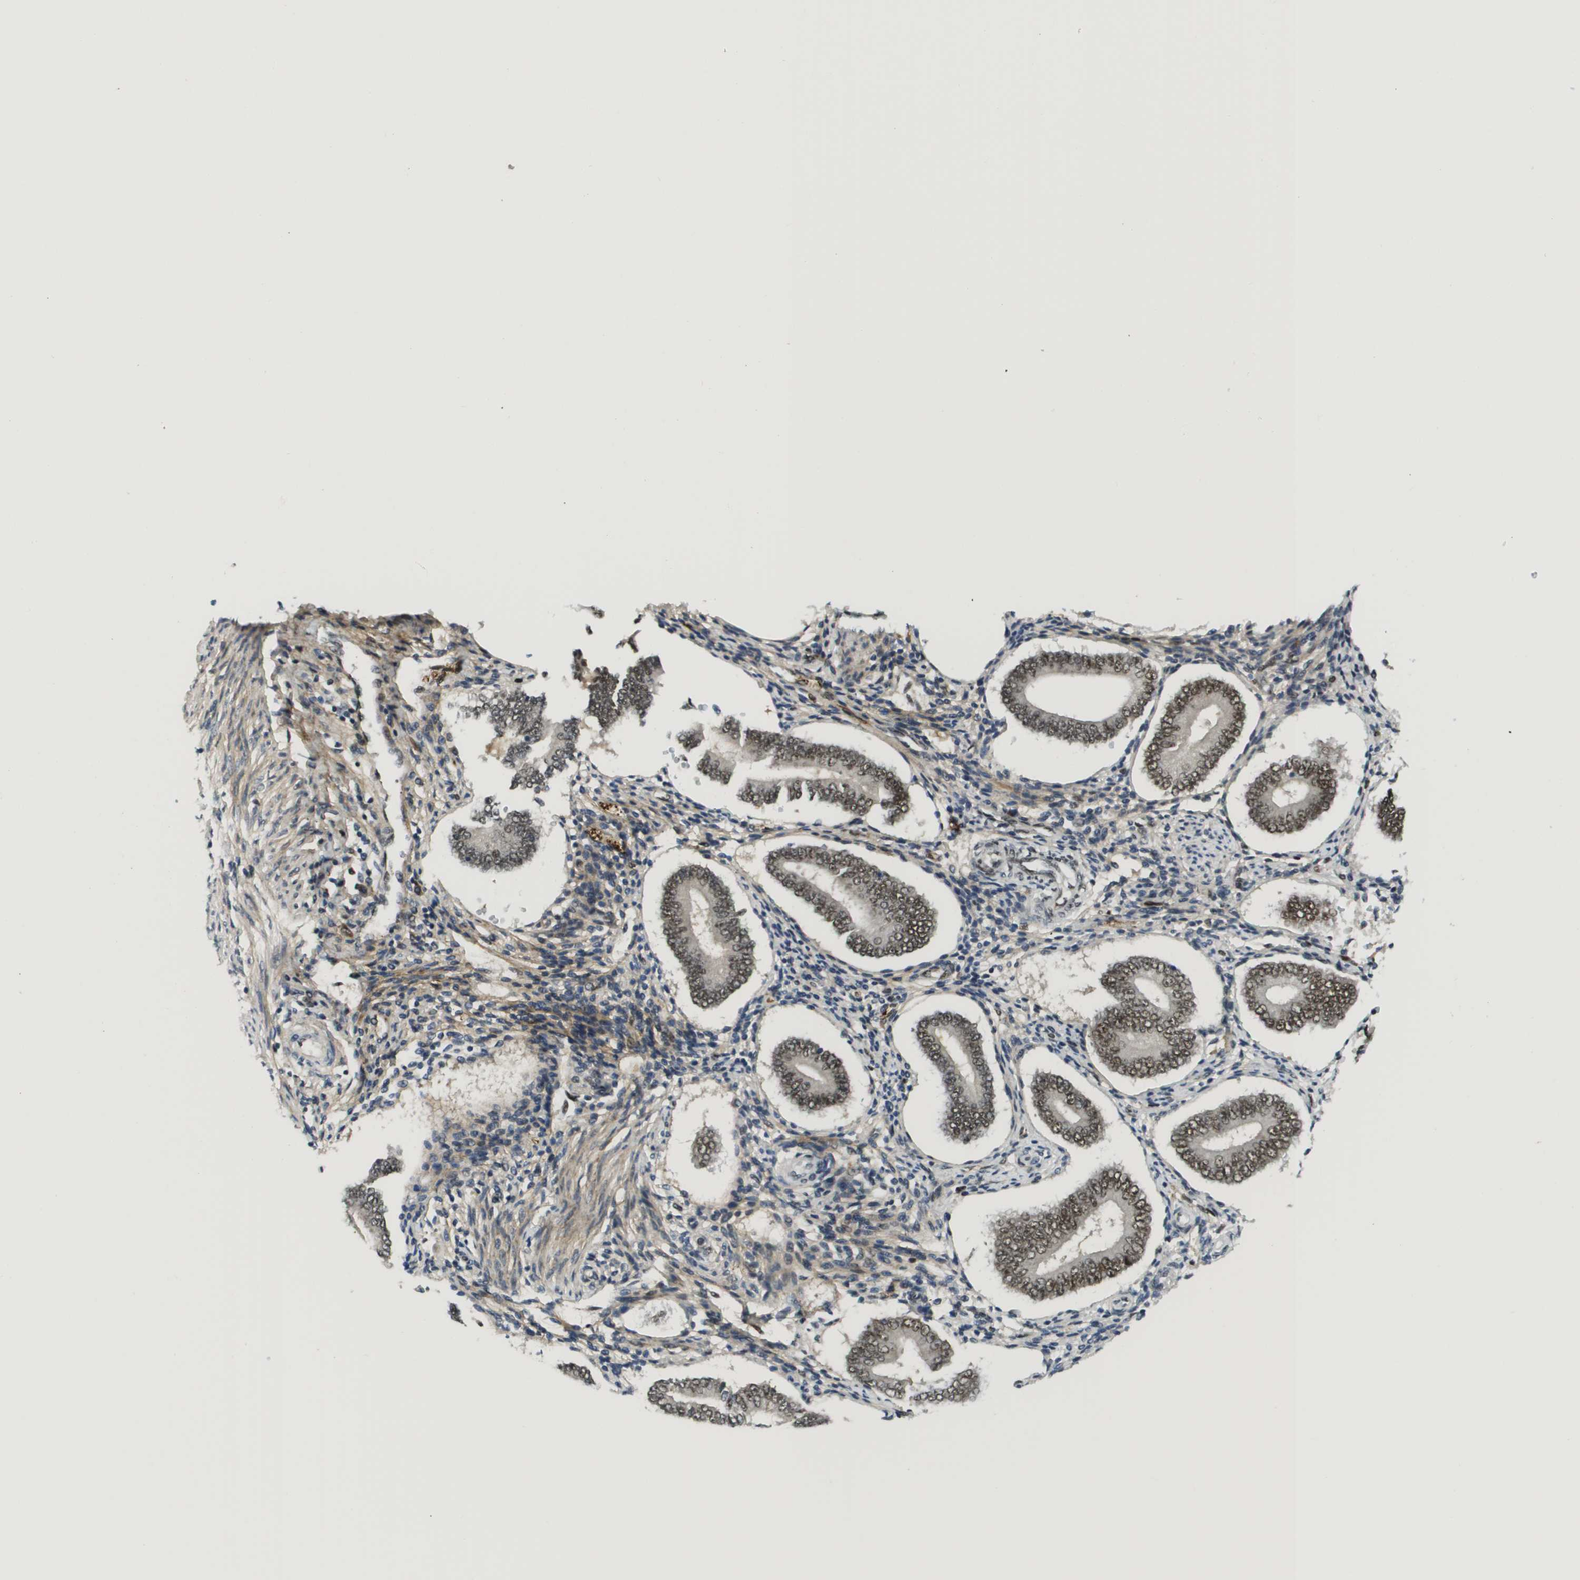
{"staining": {"intensity": "negative", "quantity": "none", "location": "none"}, "tissue": "endometrium", "cell_type": "Cells in endometrial stroma", "image_type": "normal", "snomed": [{"axis": "morphology", "description": "Normal tissue, NOS"}, {"axis": "topography", "description": "Endometrium"}], "caption": "Normal endometrium was stained to show a protein in brown. There is no significant expression in cells in endometrial stroma. The staining was performed using DAB to visualize the protein expression in brown, while the nuclei were stained in blue with hematoxylin (Magnification: 20x).", "gene": "SMARCAD1", "patient": {"sex": "female", "age": 42}}